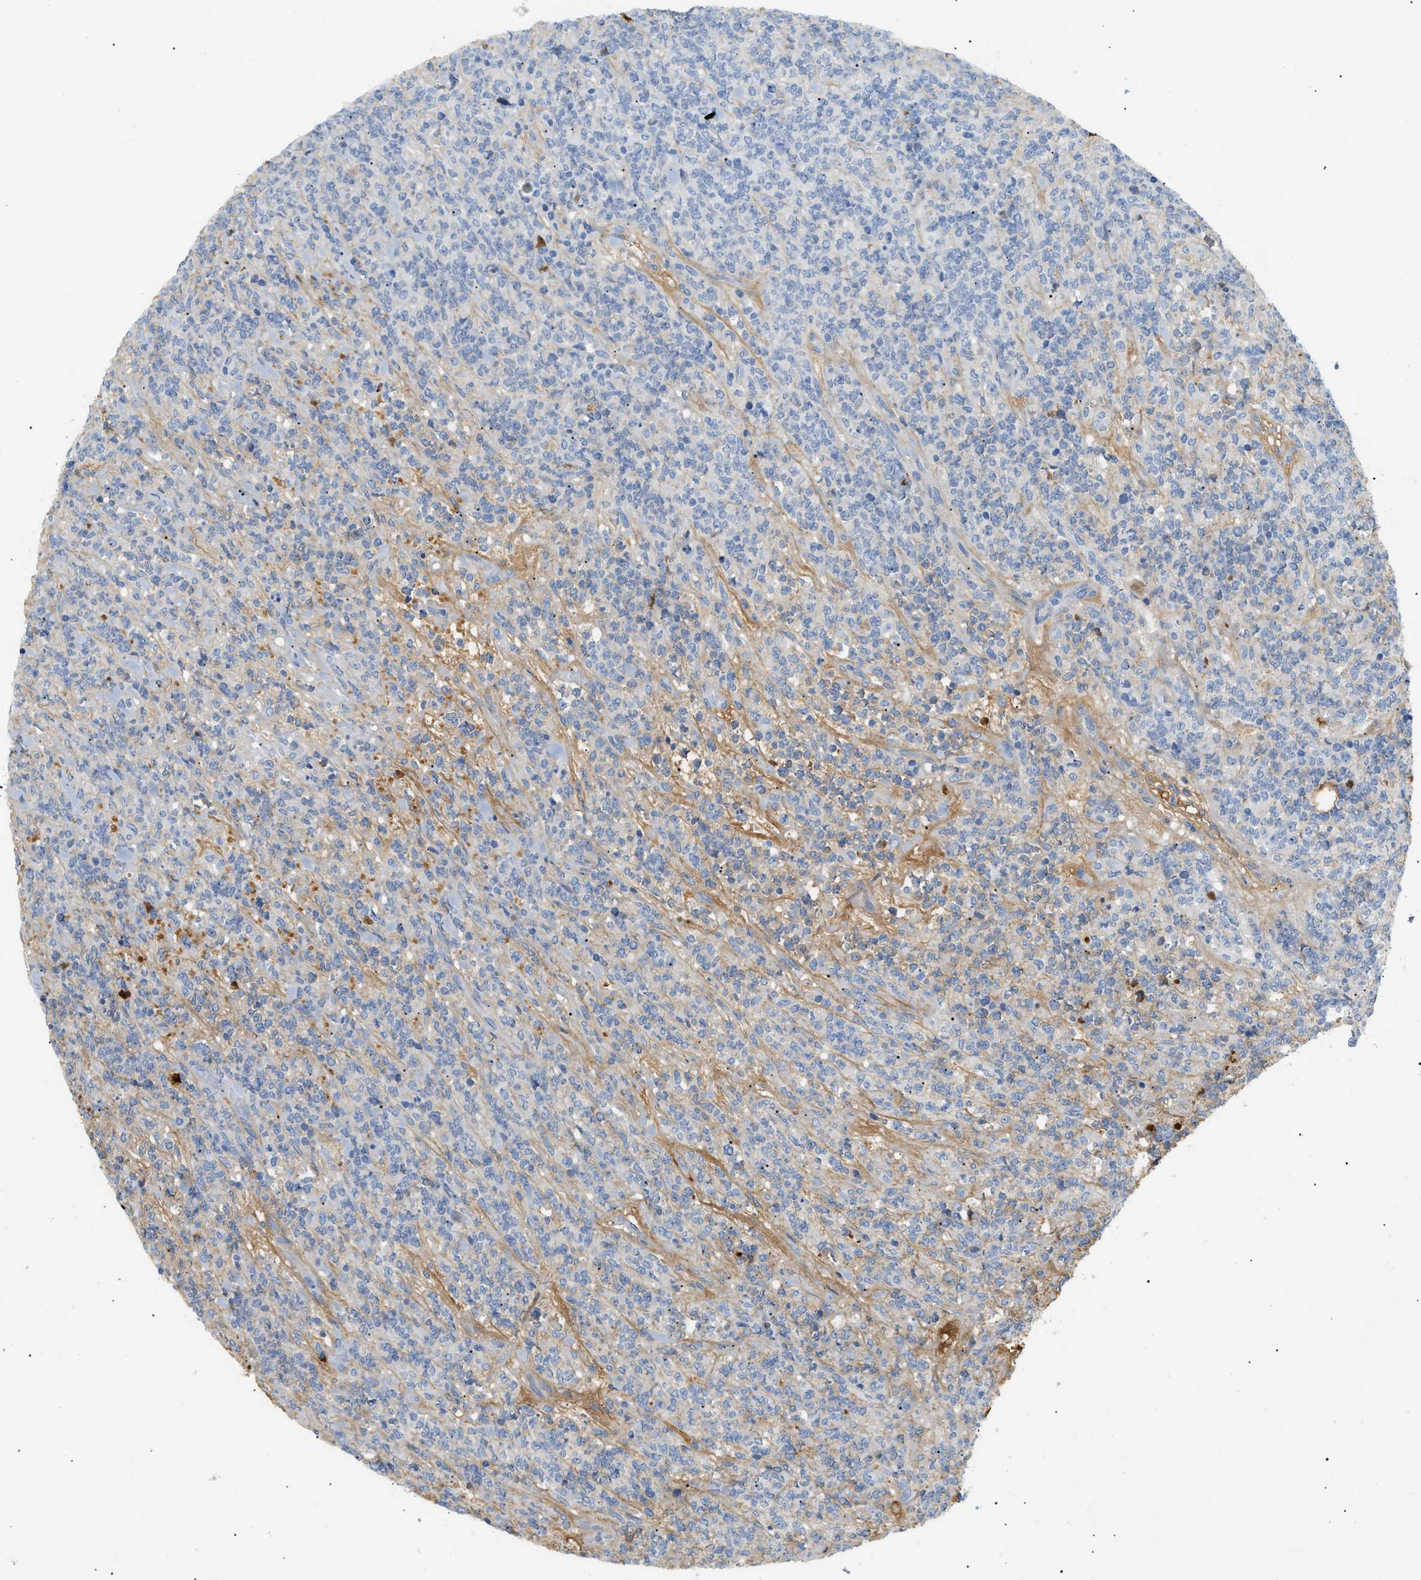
{"staining": {"intensity": "negative", "quantity": "none", "location": "none"}, "tissue": "lymphoma", "cell_type": "Tumor cells", "image_type": "cancer", "snomed": [{"axis": "morphology", "description": "Malignant lymphoma, non-Hodgkin's type, High grade"}, {"axis": "topography", "description": "Soft tissue"}], "caption": "Immunohistochemical staining of human high-grade malignant lymphoma, non-Hodgkin's type displays no significant staining in tumor cells.", "gene": "CFH", "patient": {"sex": "male", "age": 18}}